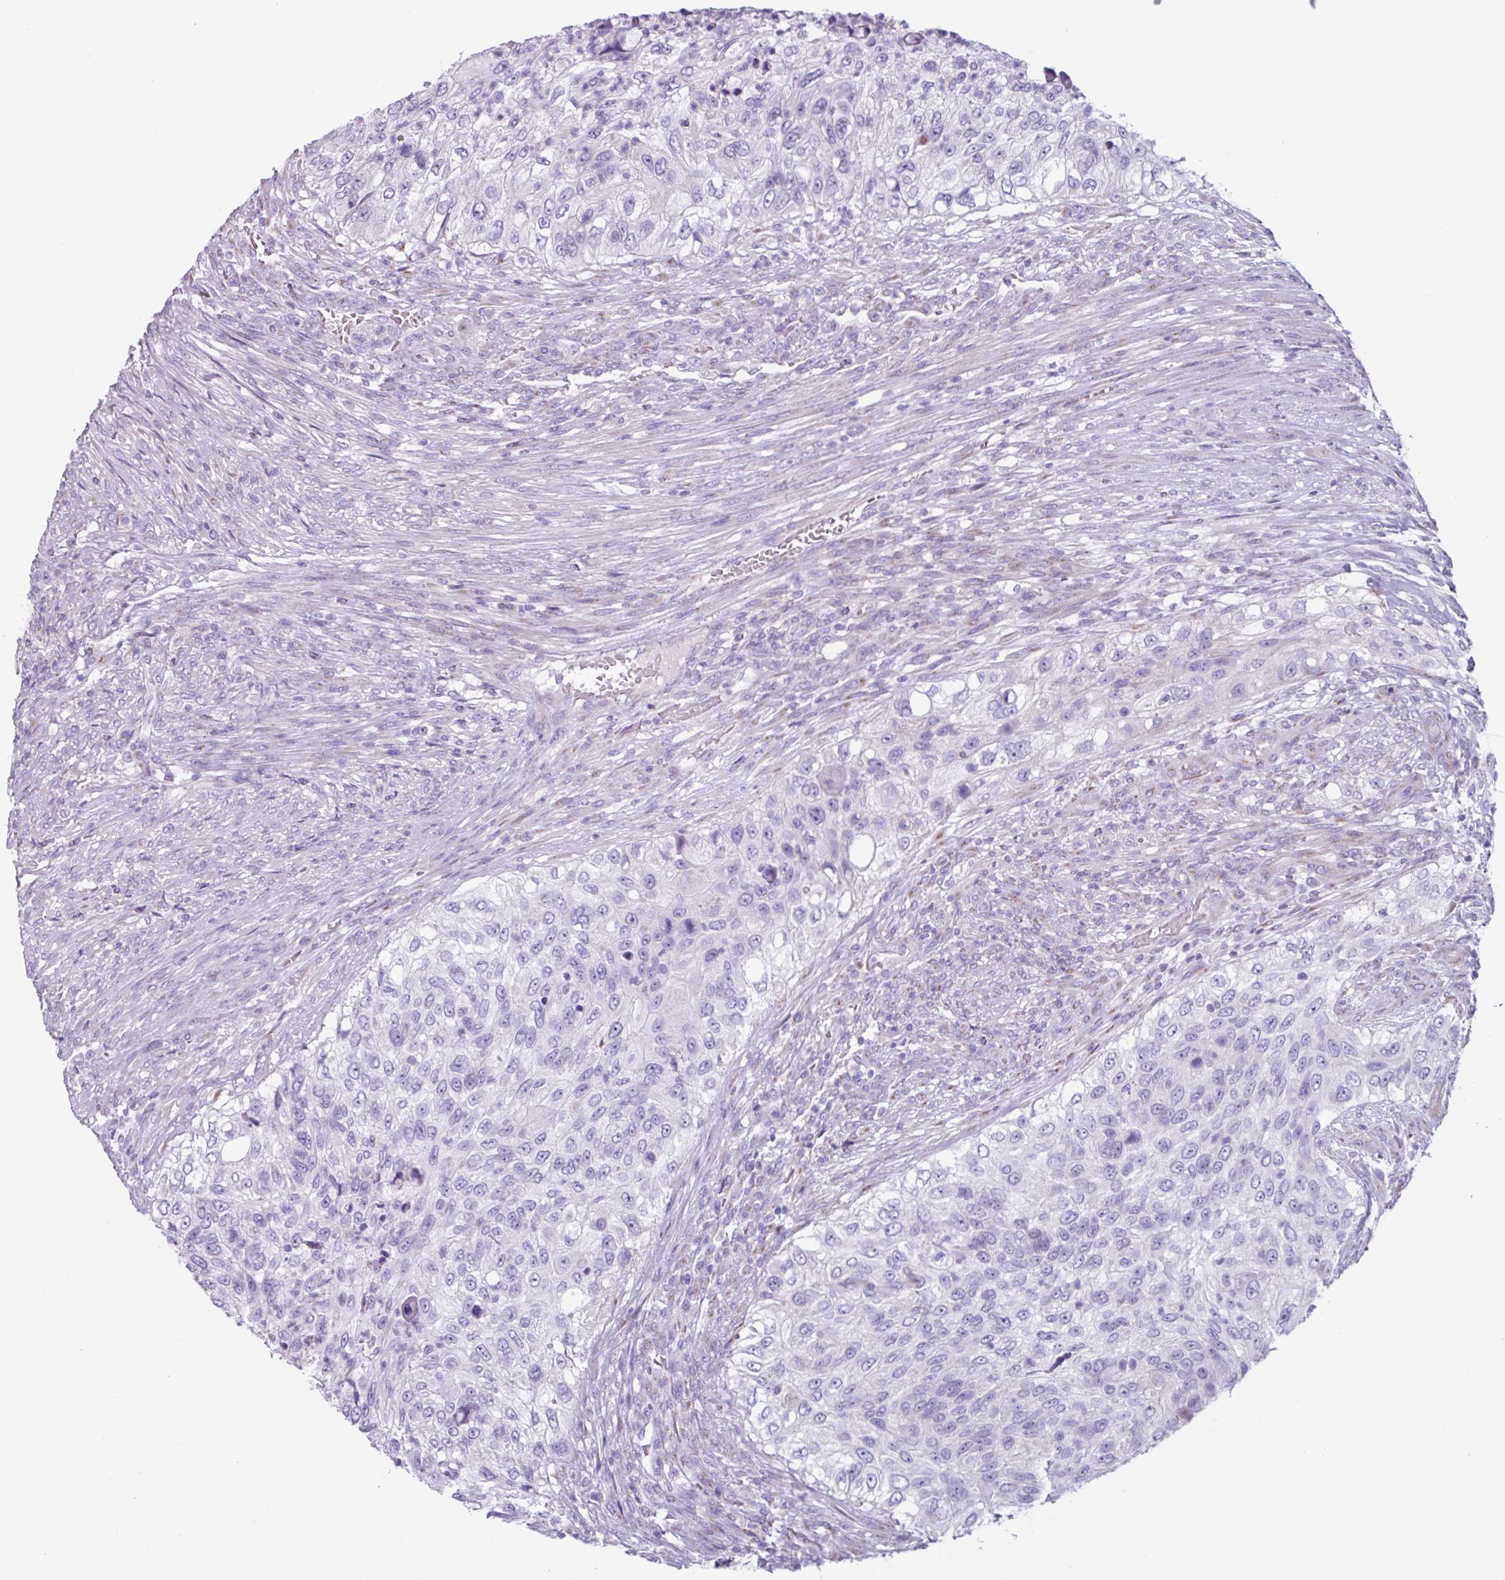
{"staining": {"intensity": "negative", "quantity": "none", "location": "none"}, "tissue": "urothelial cancer", "cell_type": "Tumor cells", "image_type": "cancer", "snomed": [{"axis": "morphology", "description": "Urothelial carcinoma, High grade"}, {"axis": "topography", "description": "Urinary bladder"}], "caption": "High magnification brightfield microscopy of high-grade urothelial carcinoma stained with DAB (3,3'-diaminobenzidine) (brown) and counterstained with hematoxylin (blue): tumor cells show no significant positivity.", "gene": "ADGRE1", "patient": {"sex": "female", "age": 60}}